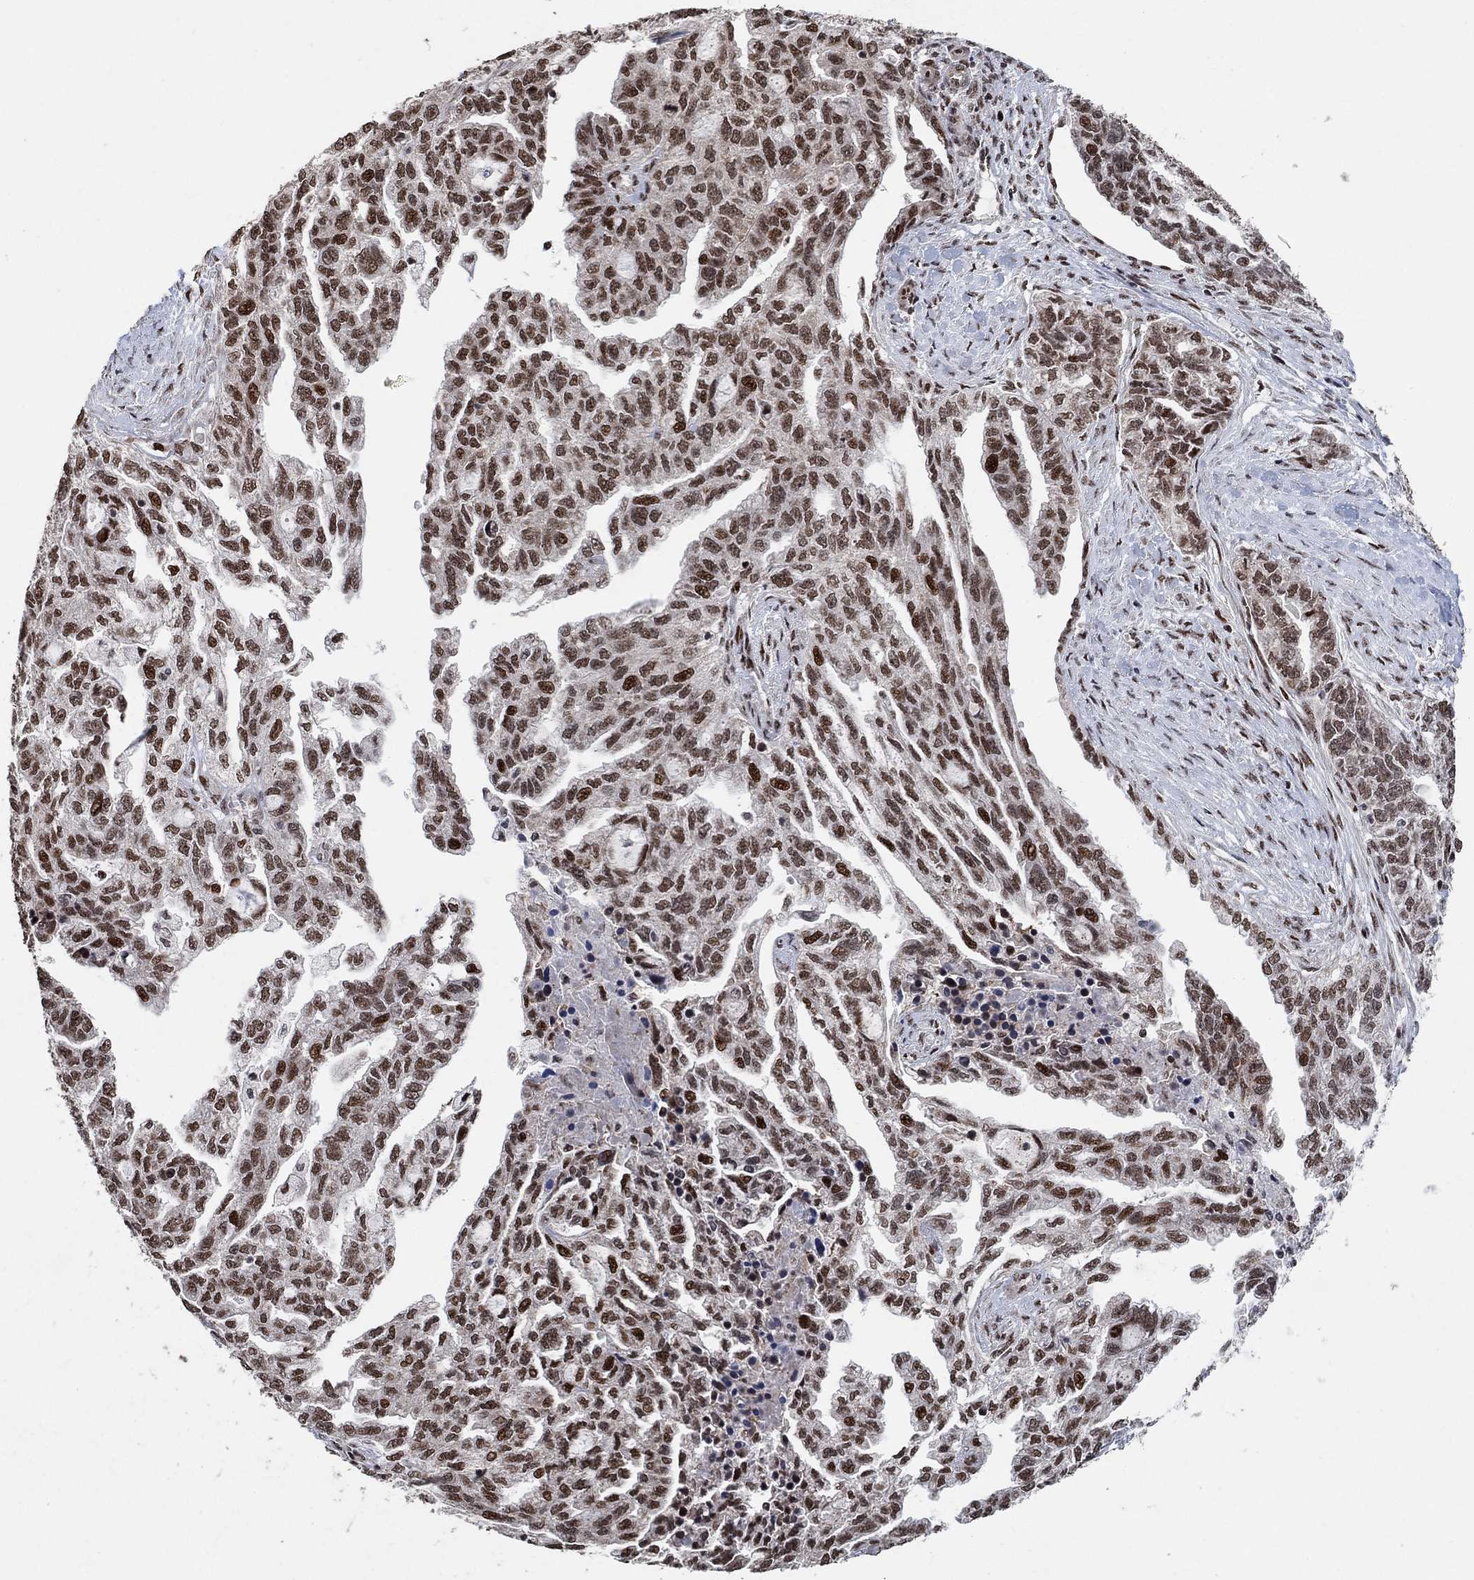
{"staining": {"intensity": "strong", "quantity": ">75%", "location": "nuclear"}, "tissue": "ovarian cancer", "cell_type": "Tumor cells", "image_type": "cancer", "snomed": [{"axis": "morphology", "description": "Cystadenocarcinoma, serous, NOS"}, {"axis": "topography", "description": "Ovary"}], "caption": "Ovarian serous cystadenocarcinoma stained for a protein (brown) reveals strong nuclear positive expression in about >75% of tumor cells.", "gene": "E4F1", "patient": {"sex": "female", "age": 51}}